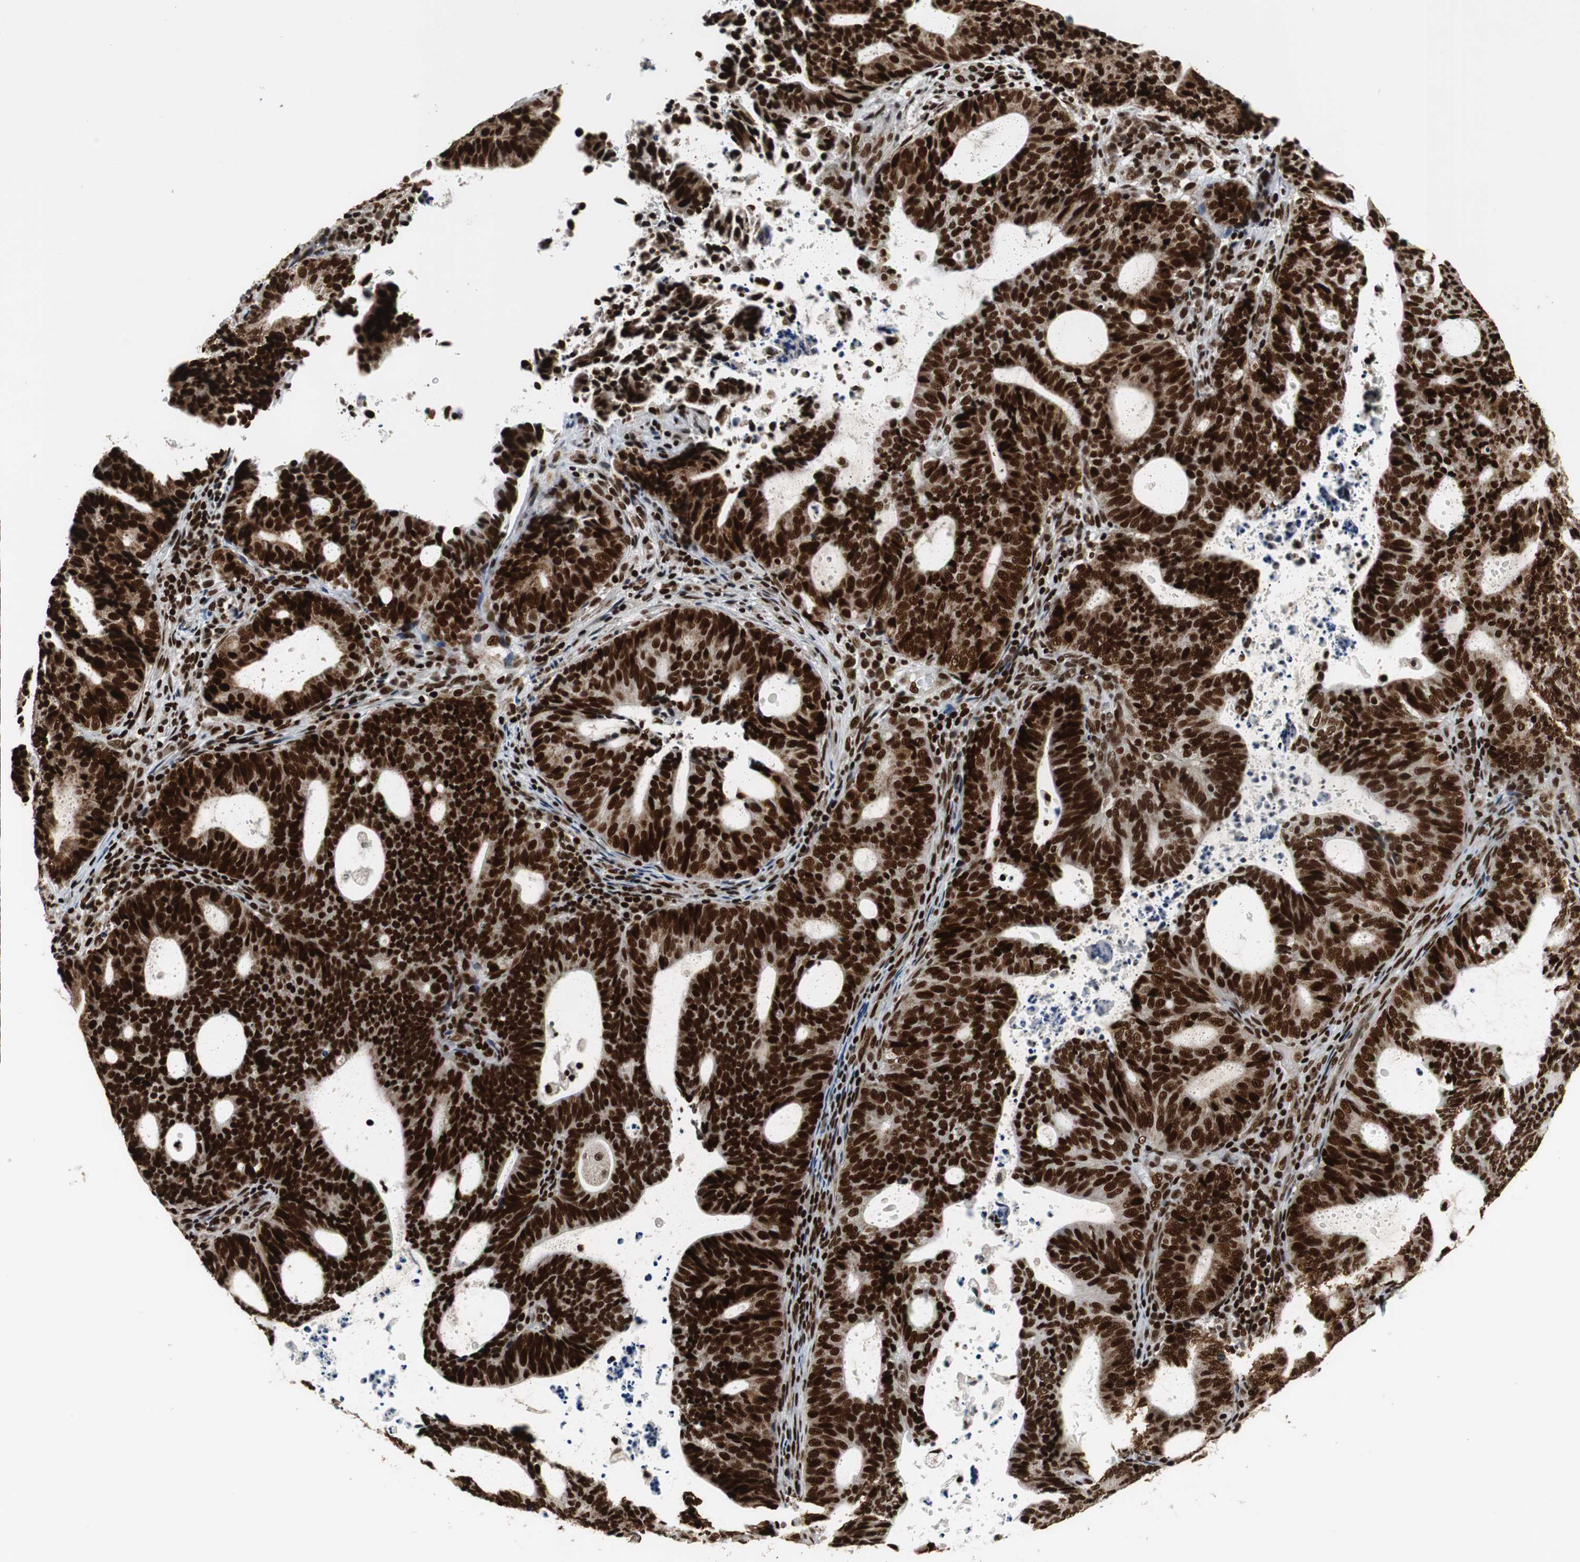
{"staining": {"intensity": "strong", "quantity": ">75%", "location": "nuclear"}, "tissue": "endometrial cancer", "cell_type": "Tumor cells", "image_type": "cancer", "snomed": [{"axis": "morphology", "description": "Adenocarcinoma, NOS"}, {"axis": "topography", "description": "Uterus"}], "caption": "Brown immunohistochemical staining in human endometrial adenocarcinoma demonstrates strong nuclear expression in about >75% of tumor cells.", "gene": "HDAC1", "patient": {"sex": "female", "age": 83}}